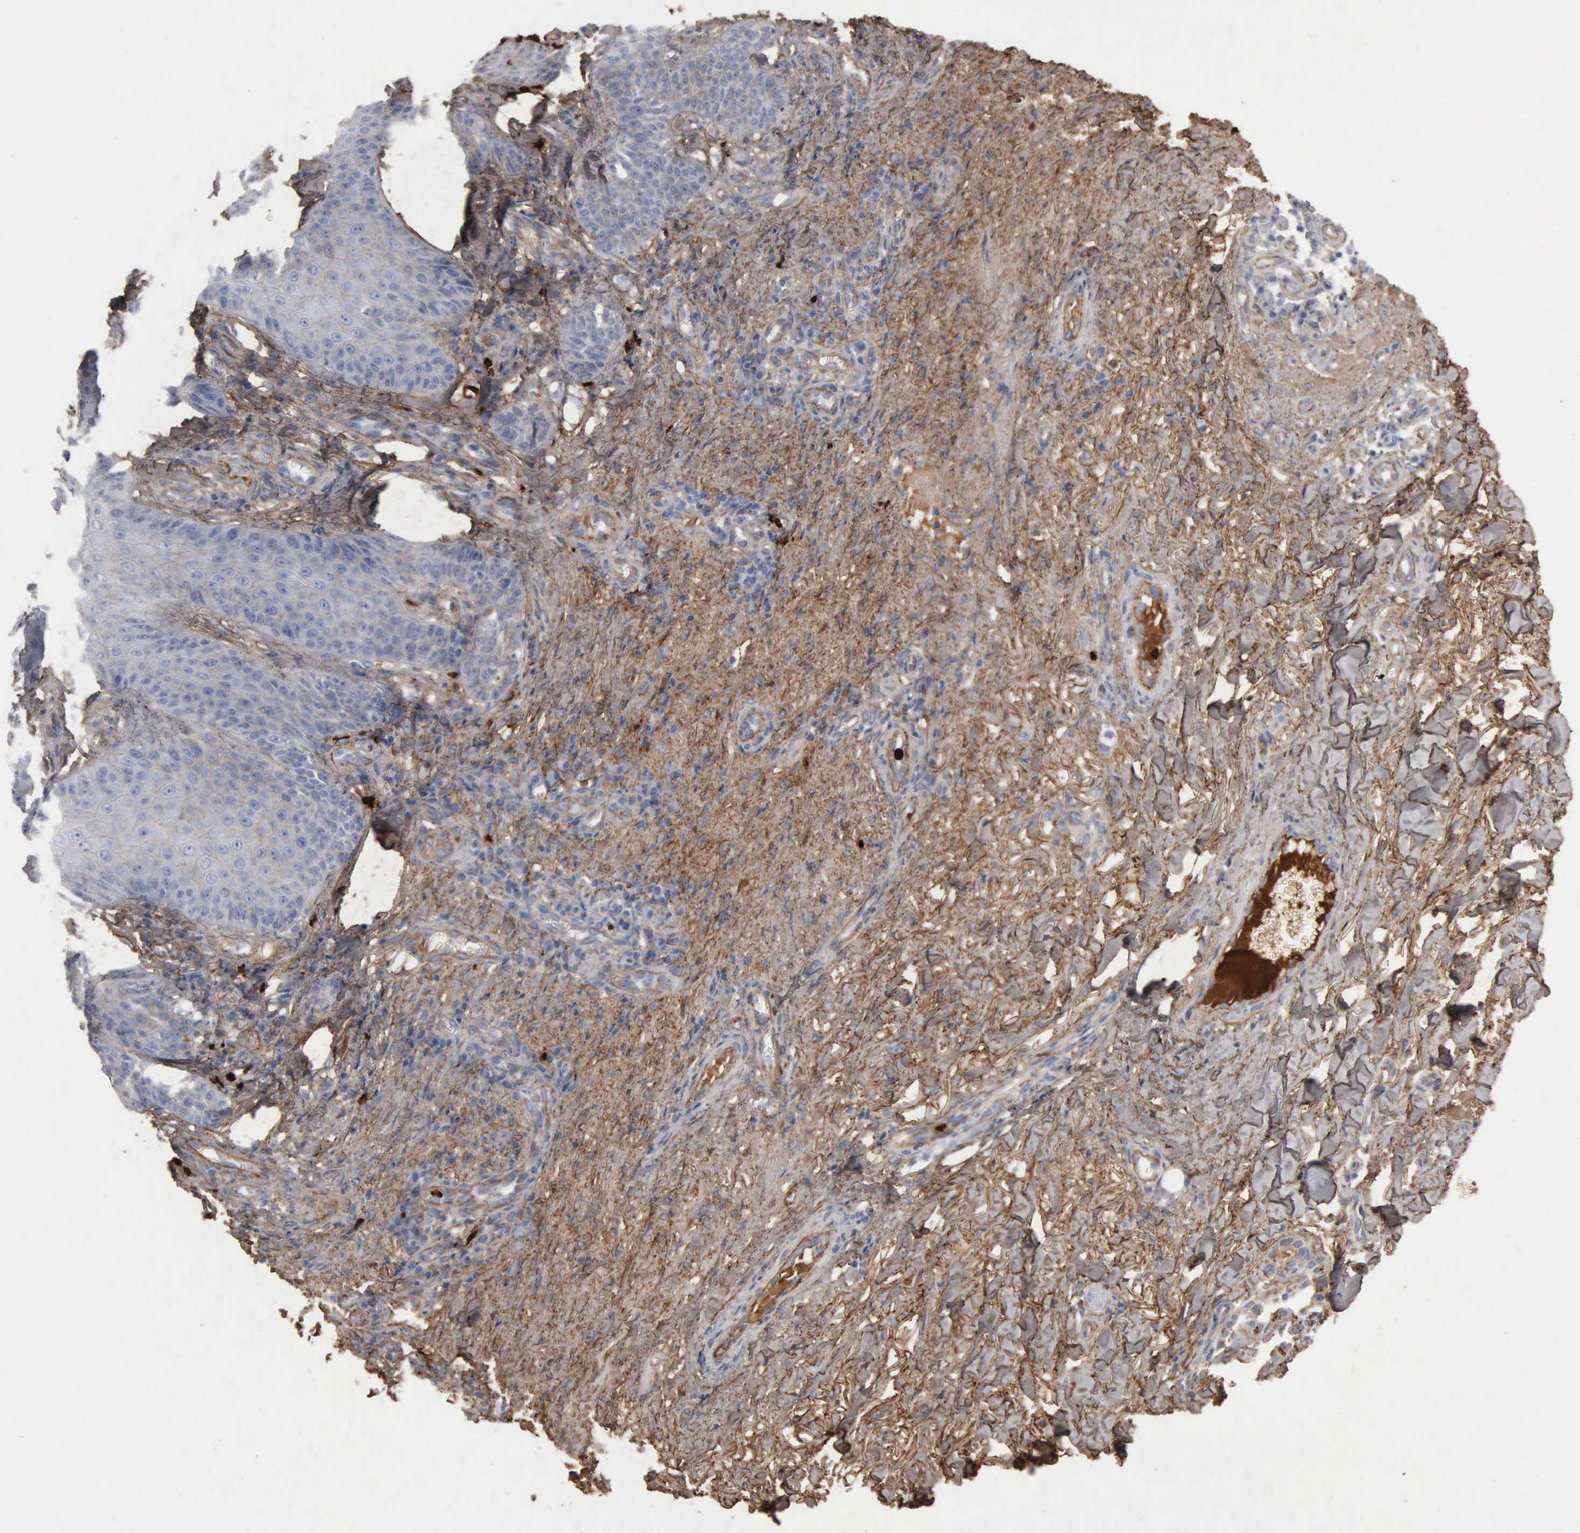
{"staining": {"intensity": "weak", "quantity": "25%-75%", "location": "cytoplasmic/membranous"}, "tissue": "skin cancer", "cell_type": "Tumor cells", "image_type": "cancer", "snomed": [{"axis": "morphology", "description": "Basal cell carcinoma"}, {"axis": "topography", "description": "Skin"}], "caption": "An image of human skin basal cell carcinoma stained for a protein shows weak cytoplasmic/membranous brown staining in tumor cells. The staining was performed using DAB (3,3'-diaminobenzidine), with brown indicating positive protein expression. Nuclei are stained blue with hematoxylin.", "gene": "FN1", "patient": {"sex": "male", "age": 81}}